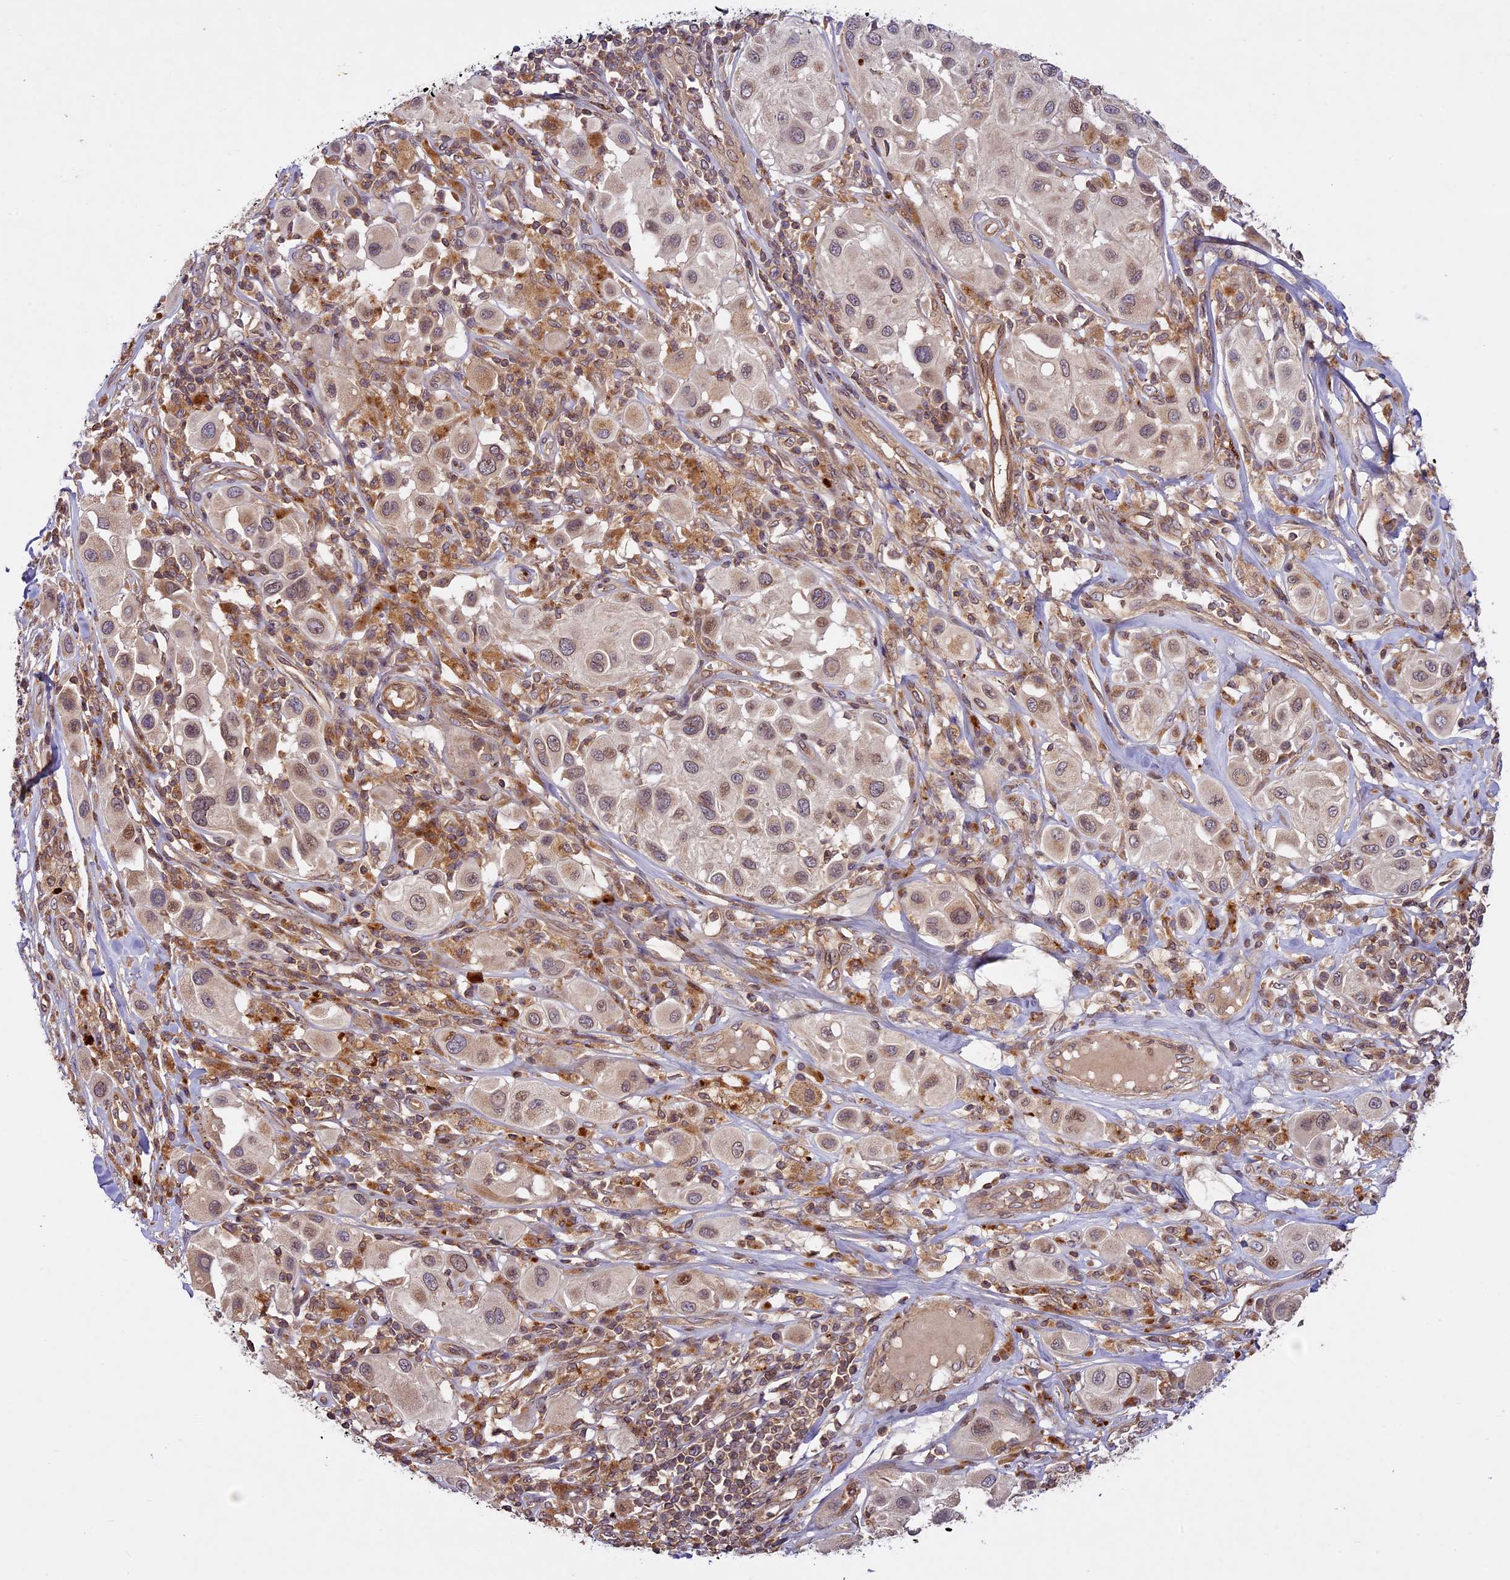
{"staining": {"intensity": "weak", "quantity": "<25%", "location": "nuclear"}, "tissue": "melanoma", "cell_type": "Tumor cells", "image_type": "cancer", "snomed": [{"axis": "morphology", "description": "Malignant melanoma, Metastatic site"}, {"axis": "topography", "description": "Skin"}], "caption": "Immunohistochemistry (IHC) of melanoma demonstrates no positivity in tumor cells. The staining is performed using DAB brown chromogen with nuclei counter-stained in using hematoxylin.", "gene": "DGKH", "patient": {"sex": "male", "age": 41}}